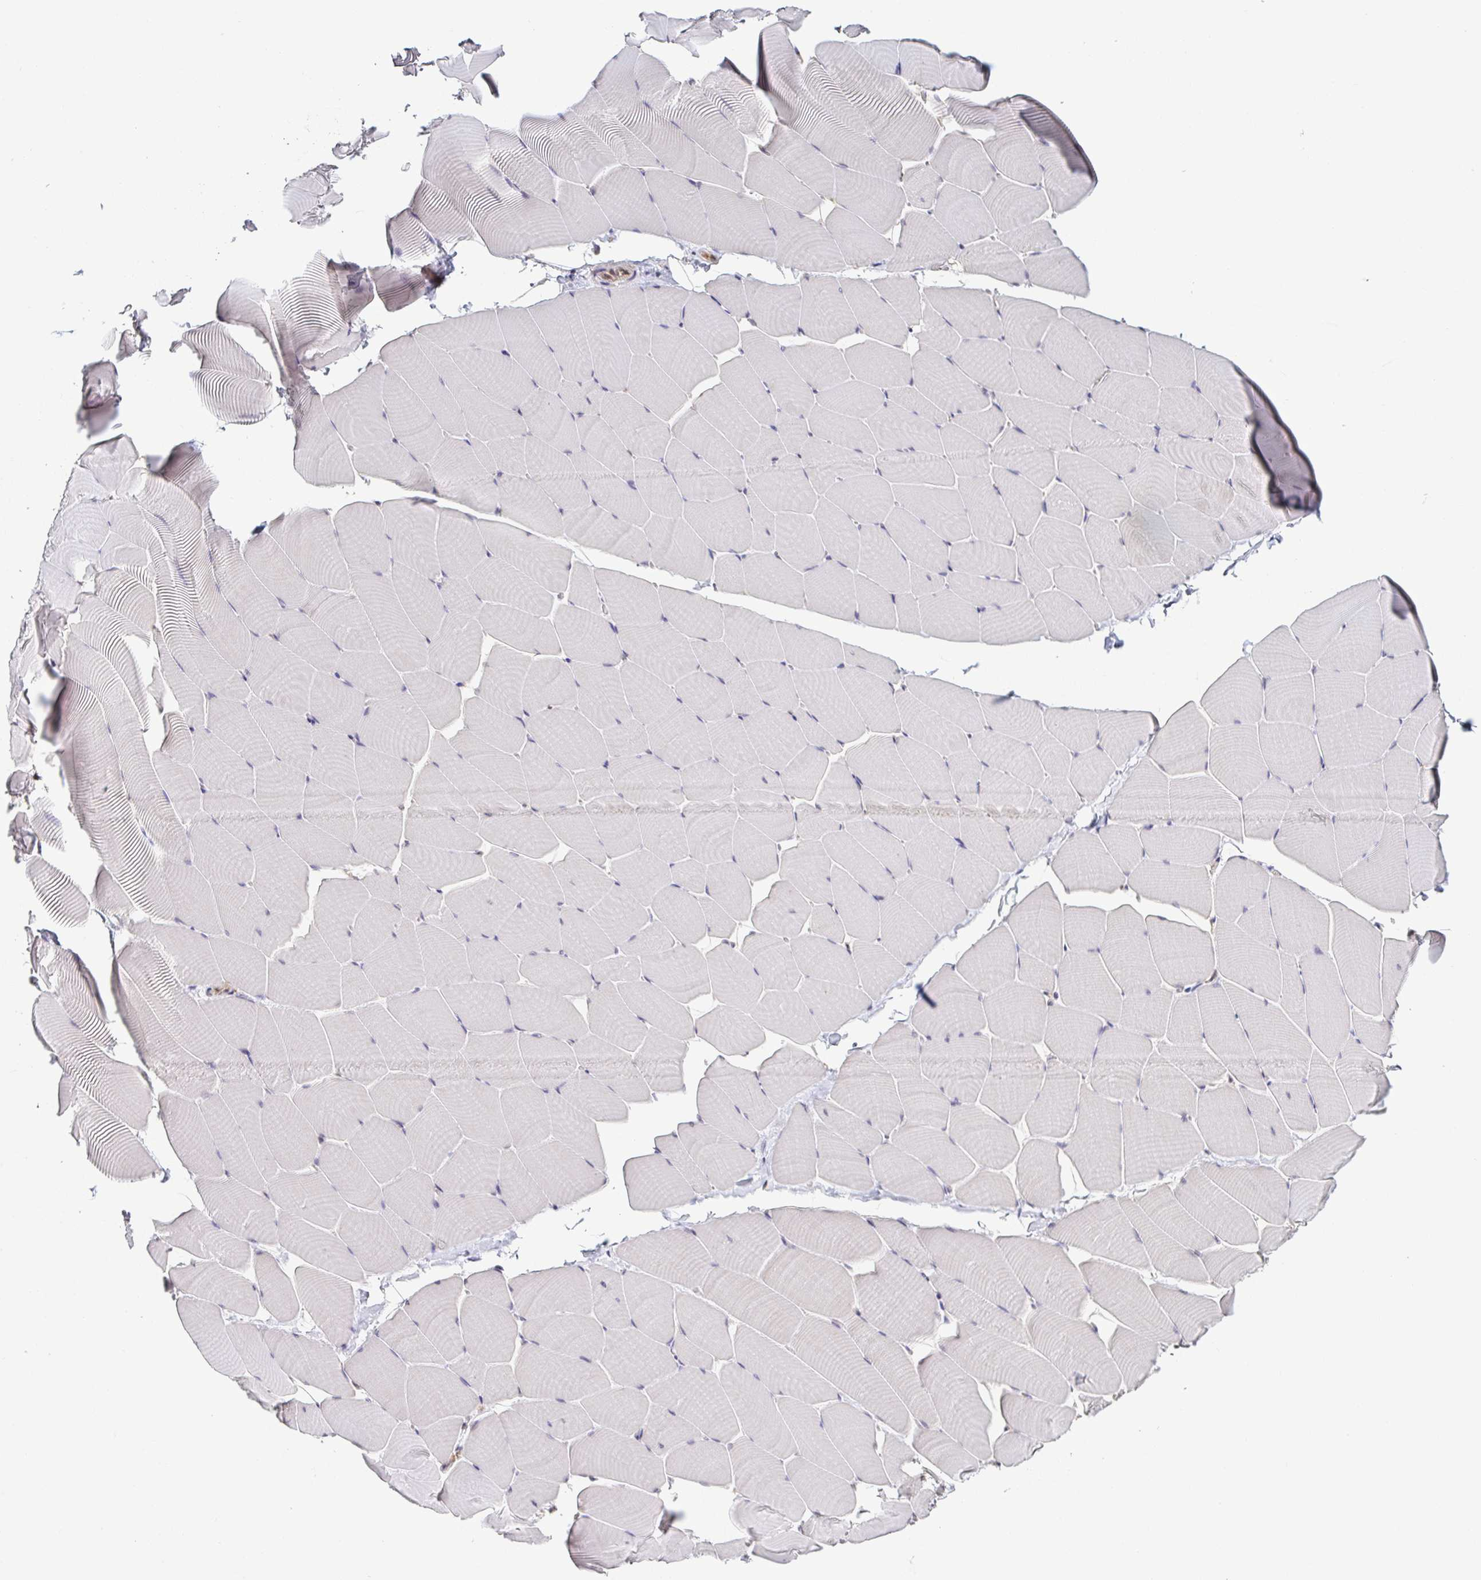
{"staining": {"intensity": "negative", "quantity": "none", "location": "none"}, "tissue": "skeletal muscle", "cell_type": "Myocytes", "image_type": "normal", "snomed": [{"axis": "morphology", "description": "Normal tissue, NOS"}, {"axis": "topography", "description": "Skeletal muscle"}], "caption": "Histopathology image shows no protein expression in myocytes of normal skeletal muscle.", "gene": "PSMB9", "patient": {"sex": "male", "age": 25}}